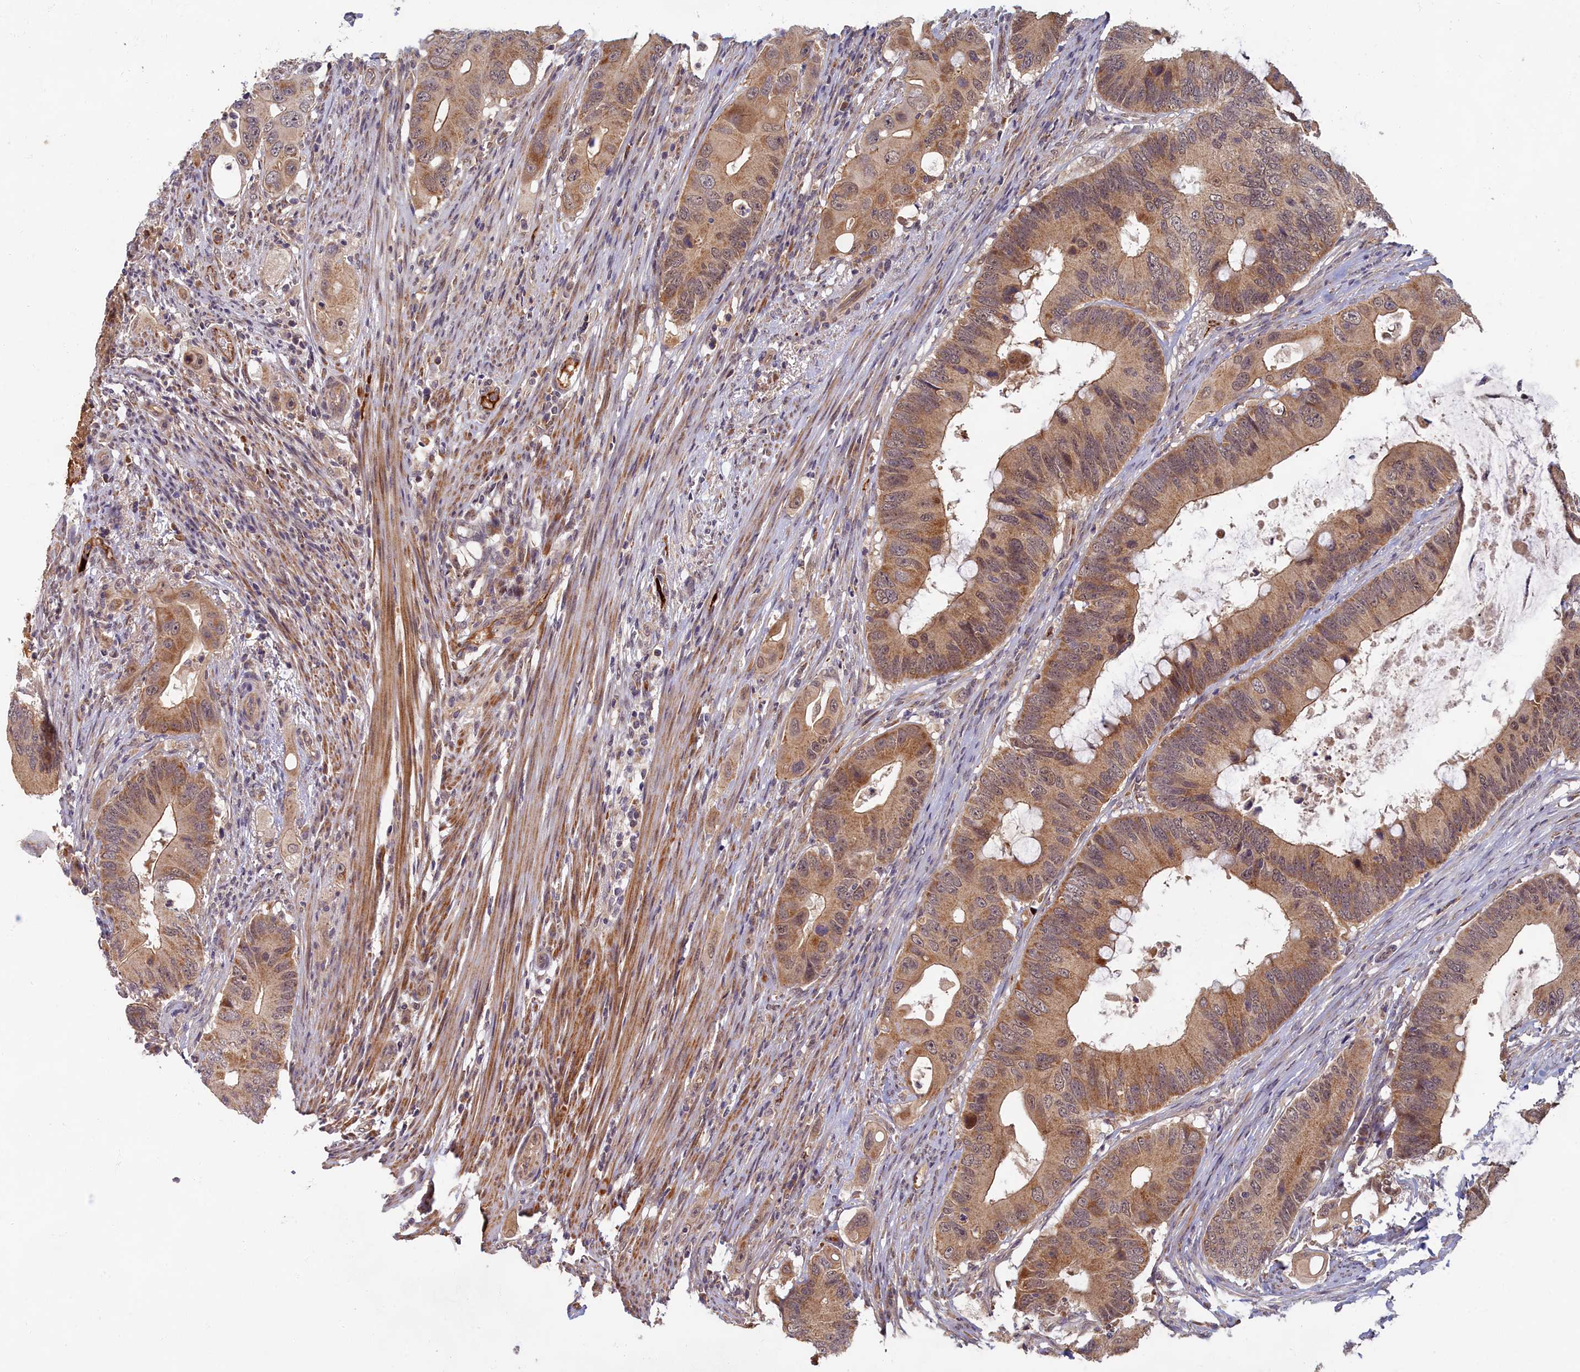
{"staining": {"intensity": "moderate", "quantity": ">75%", "location": "cytoplasmic/membranous"}, "tissue": "colorectal cancer", "cell_type": "Tumor cells", "image_type": "cancer", "snomed": [{"axis": "morphology", "description": "Adenocarcinoma, NOS"}, {"axis": "topography", "description": "Colon"}], "caption": "Human colorectal cancer (adenocarcinoma) stained with a protein marker displays moderate staining in tumor cells.", "gene": "EARS2", "patient": {"sex": "male", "age": 71}}